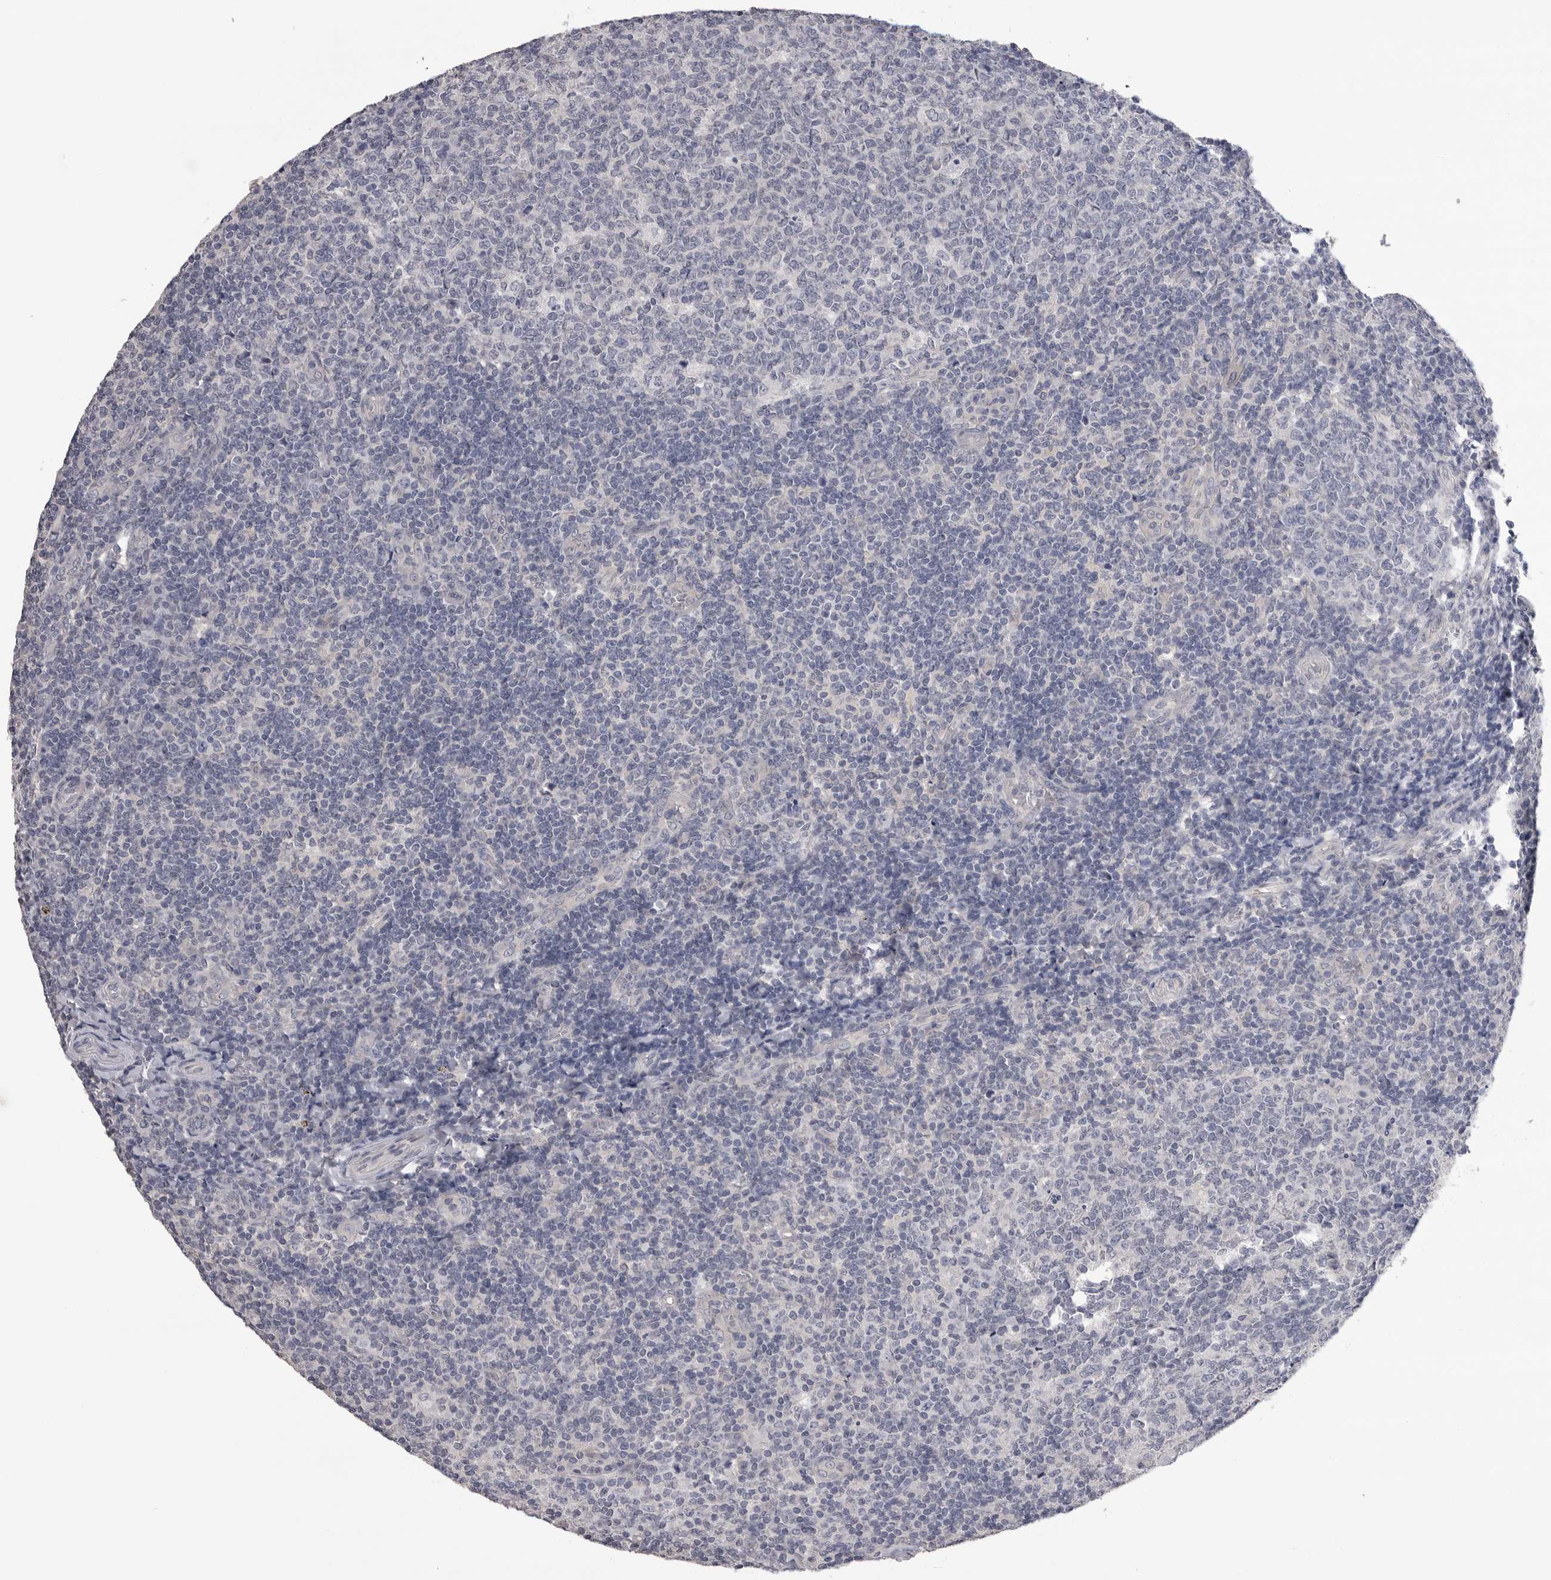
{"staining": {"intensity": "negative", "quantity": "none", "location": "none"}, "tissue": "tonsil", "cell_type": "Germinal center cells", "image_type": "normal", "snomed": [{"axis": "morphology", "description": "Normal tissue, NOS"}, {"axis": "topography", "description": "Tonsil"}], "caption": "IHC image of normal tonsil: tonsil stained with DAB shows no significant protein positivity in germinal center cells.", "gene": "DLGAP3", "patient": {"sex": "female", "age": 19}}